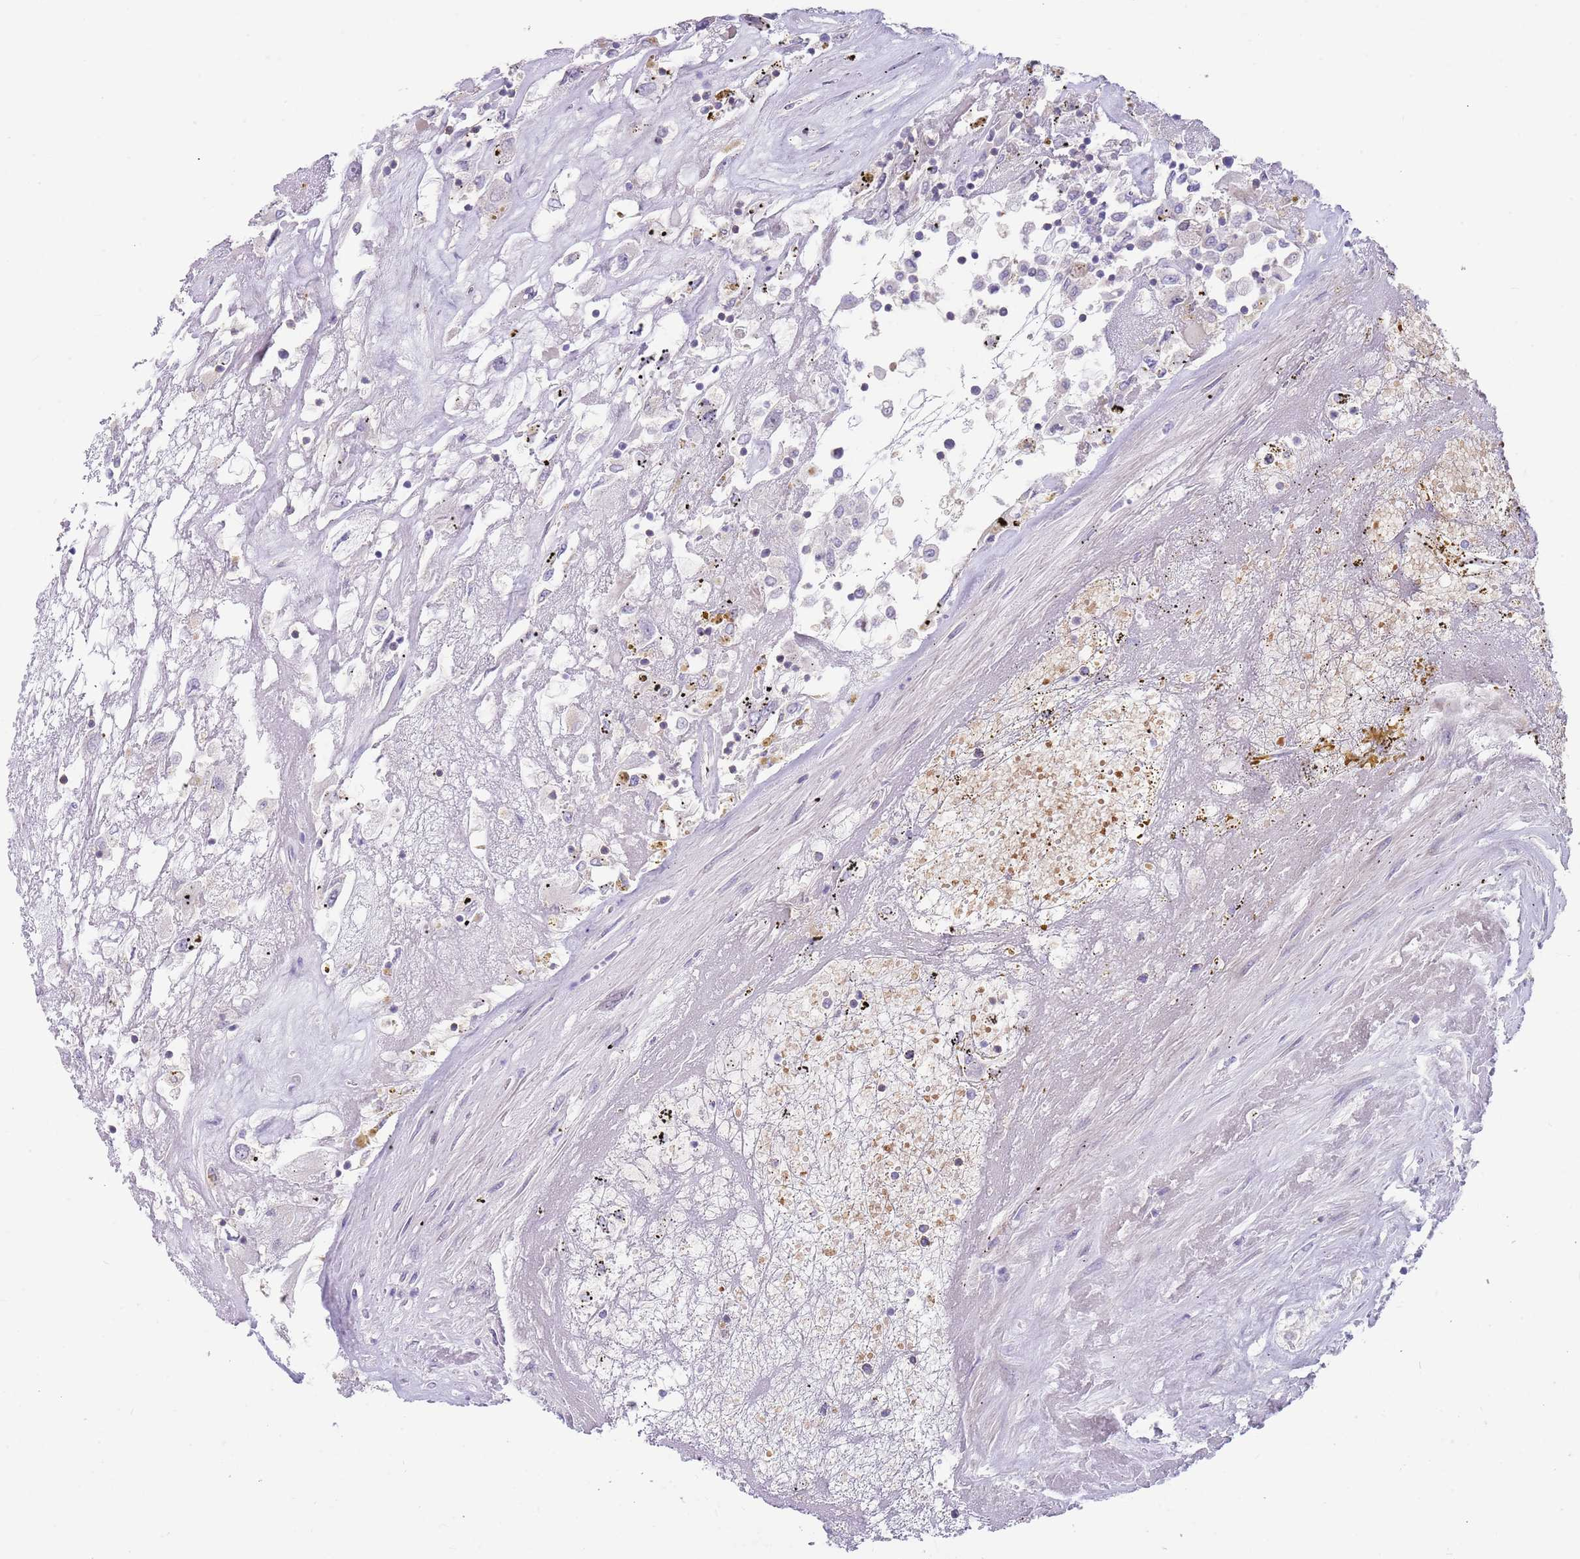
{"staining": {"intensity": "negative", "quantity": "none", "location": "none"}, "tissue": "renal cancer", "cell_type": "Tumor cells", "image_type": "cancer", "snomed": [{"axis": "morphology", "description": "Adenocarcinoma, NOS"}, {"axis": "topography", "description": "Kidney"}], "caption": "DAB (3,3'-diaminobenzidine) immunohistochemical staining of renal adenocarcinoma exhibits no significant positivity in tumor cells. Nuclei are stained in blue.", "gene": "ZNF14", "patient": {"sex": "female", "age": 52}}